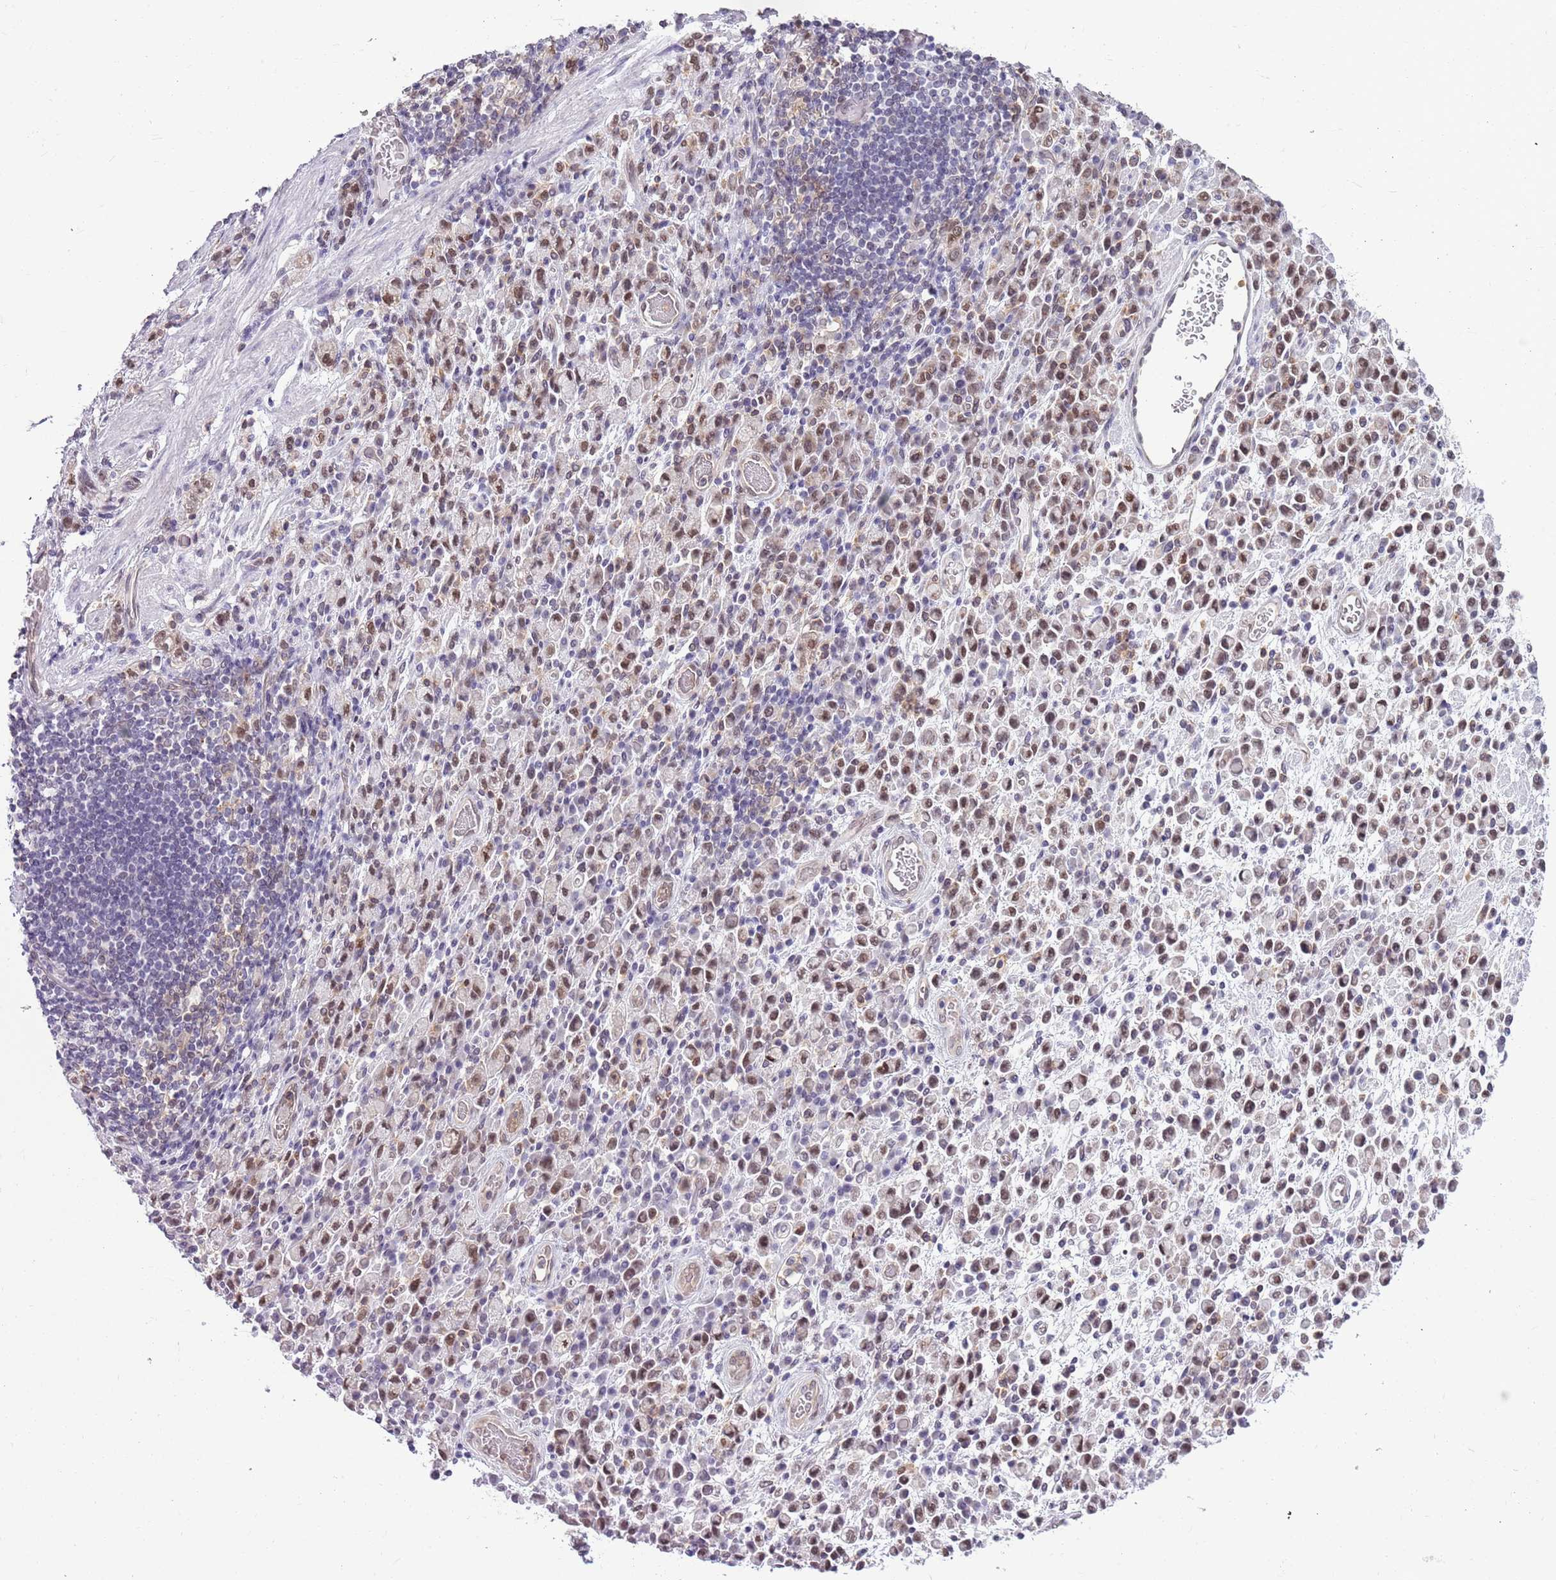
{"staining": {"intensity": "moderate", "quantity": ">75%", "location": "nuclear"}, "tissue": "stomach cancer", "cell_type": "Tumor cells", "image_type": "cancer", "snomed": [{"axis": "morphology", "description": "Adenocarcinoma, NOS"}, {"axis": "topography", "description": "Stomach"}], "caption": "Immunohistochemistry (IHC) image of stomach adenocarcinoma stained for a protein (brown), which exhibits medium levels of moderate nuclear expression in about >75% of tumor cells.", "gene": "DHX32", "patient": {"sex": "male", "age": 77}}